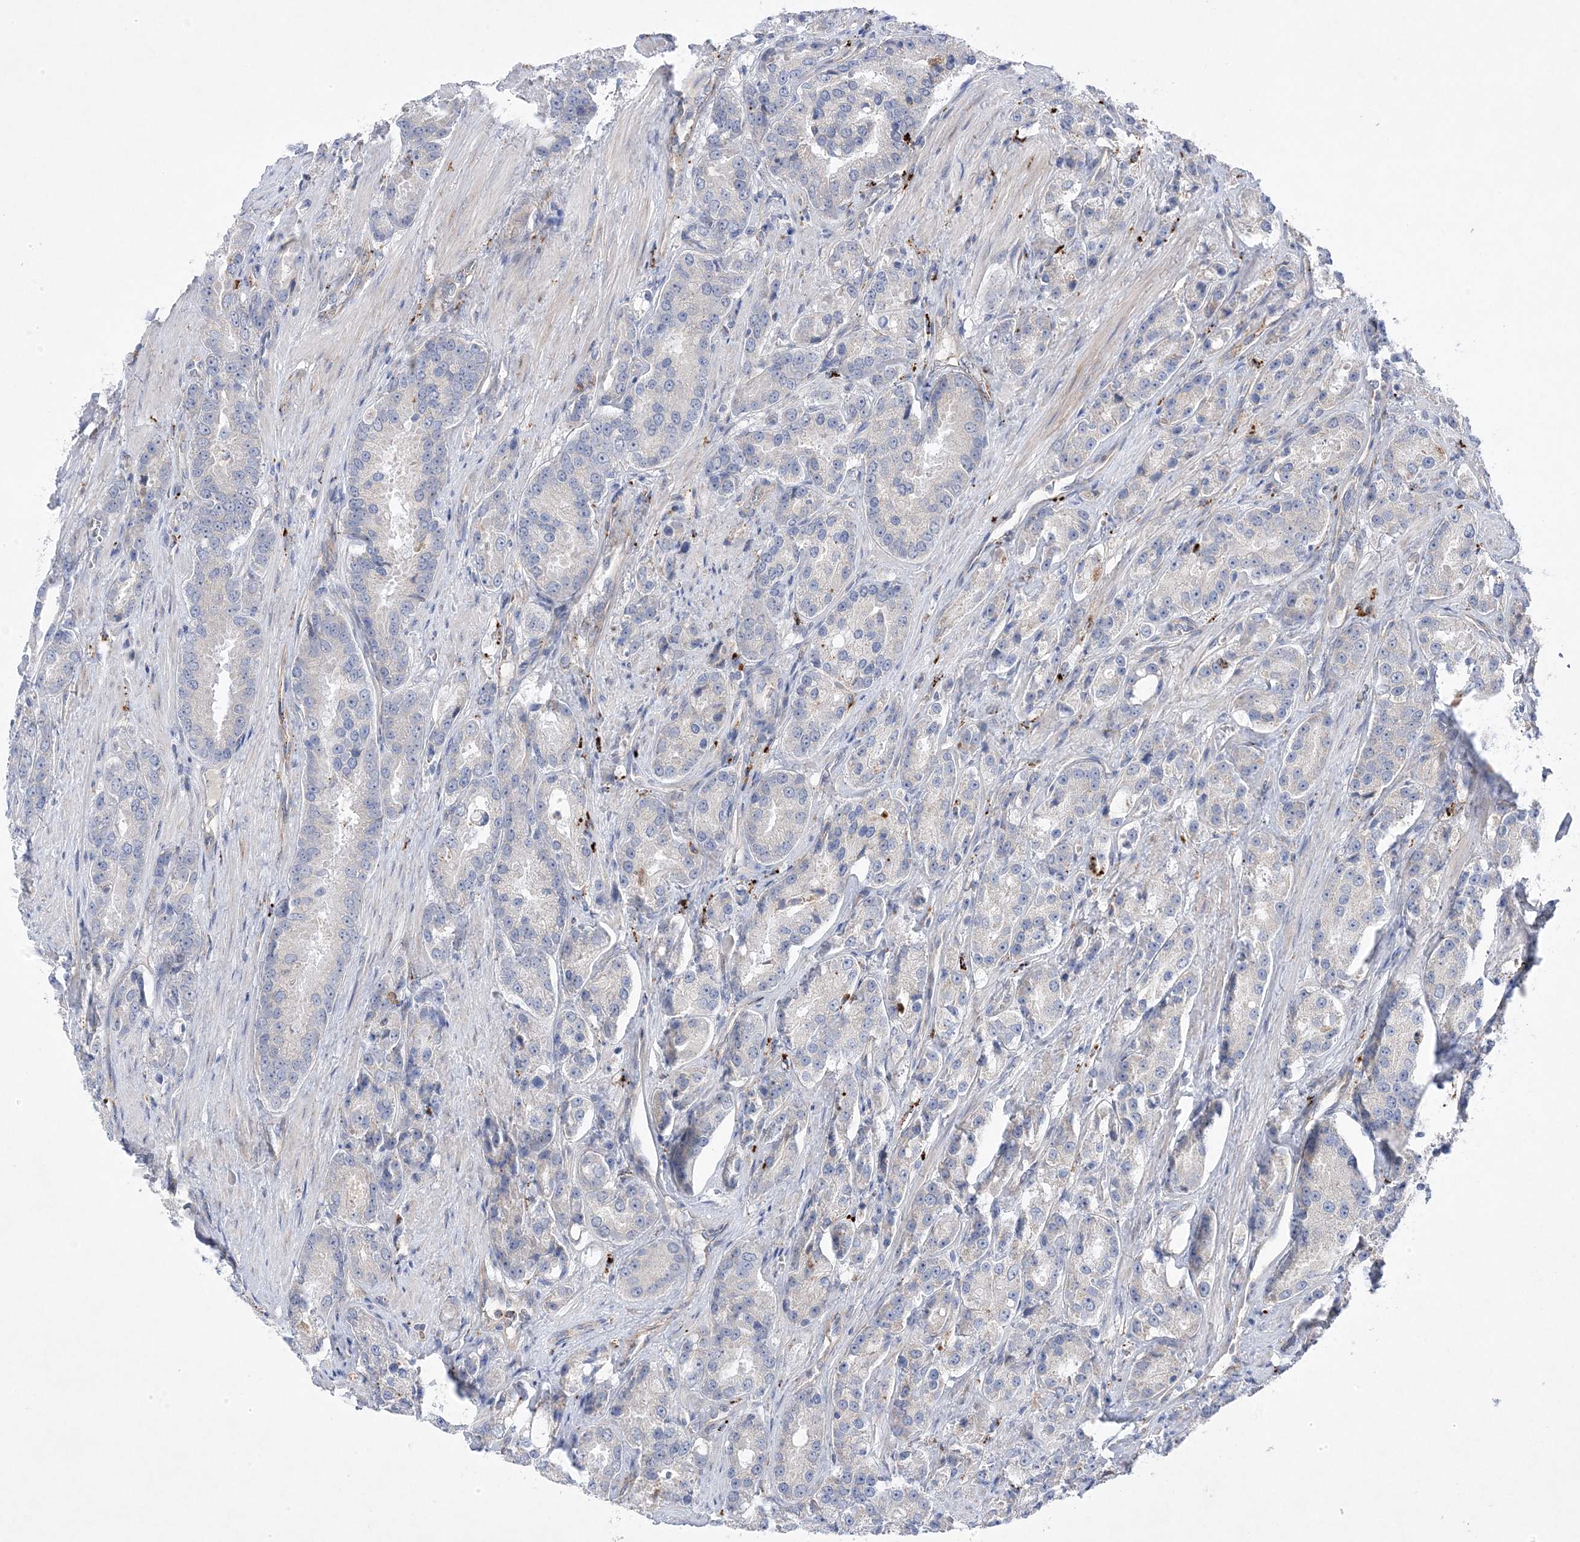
{"staining": {"intensity": "negative", "quantity": "none", "location": "none"}, "tissue": "prostate cancer", "cell_type": "Tumor cells", "image_type": "cancer", "snomed": [{"axis": "morphology", "description": "Adenocarcinoma, High grade"}, {"axis": "topography", "description": "Prostate"}], "caption": "High magnification brightfield microscopy of prostate high-grade adenocarcinoma stained with DAB (brown) and counterstained with hematoxylin (blue): tumor cells show no significant expression.", "gene": "ANAPC1", "patient": {"sex": "male", "age": 60}}